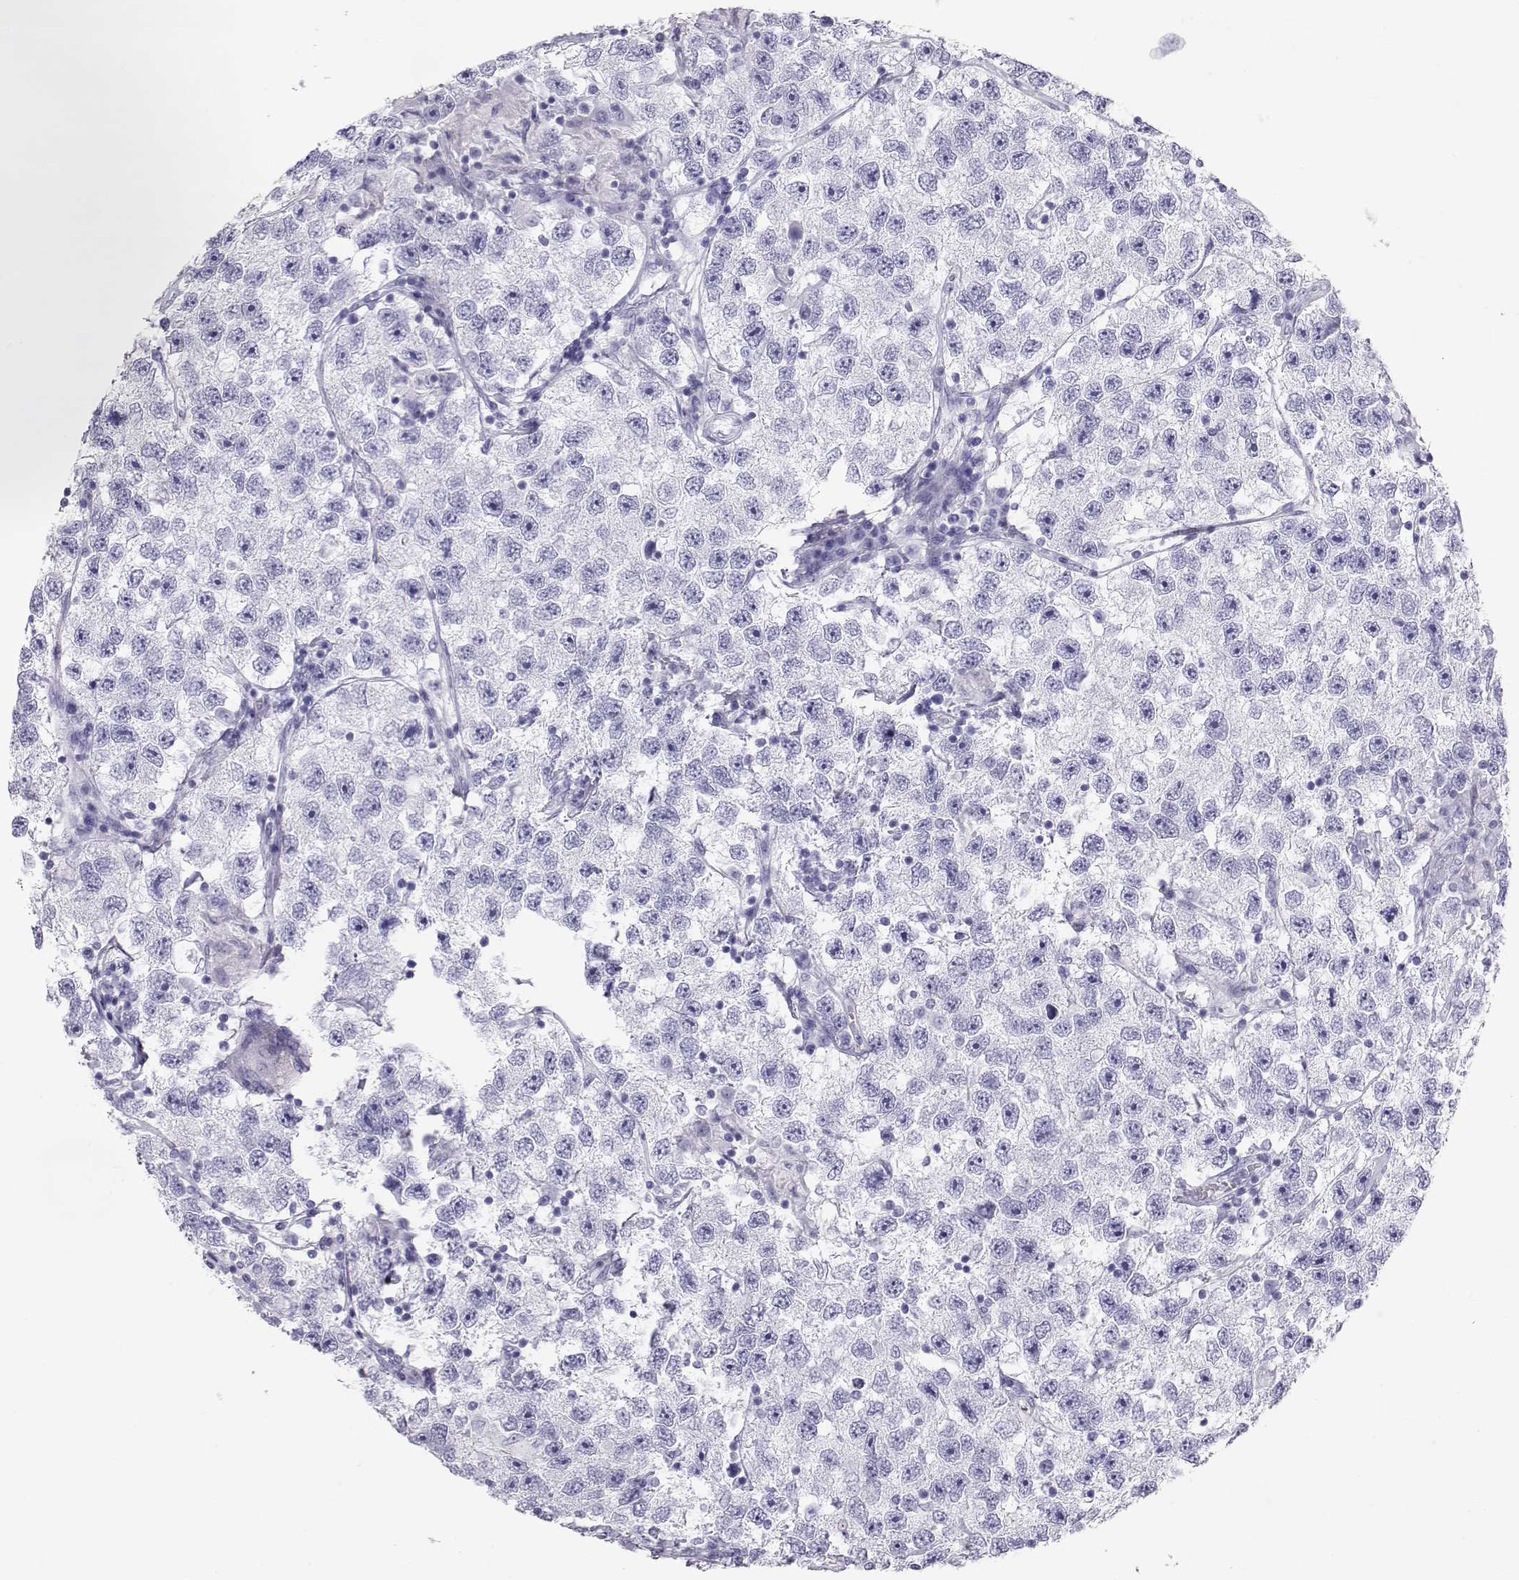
{"staining": {"intensity": "negative", "quantity": "none", "location": "none"}, "tissue": "testis cancer", "cell_type": "Tumor cells", "image_type": "cancer", "snomed": [{"axis": "morphology", "description": "Seminoma, NOS"}, {"axis": "topography", "description": "Testis"}], "caption": "IHC image of neoplastic tissue: testis seminoma stained with DAB (3,3'-diaminobenzidine) displays no significant protein expression in tumor cells.", "gene": "RD3", "patient": {"sex": "male", "age": 26}}